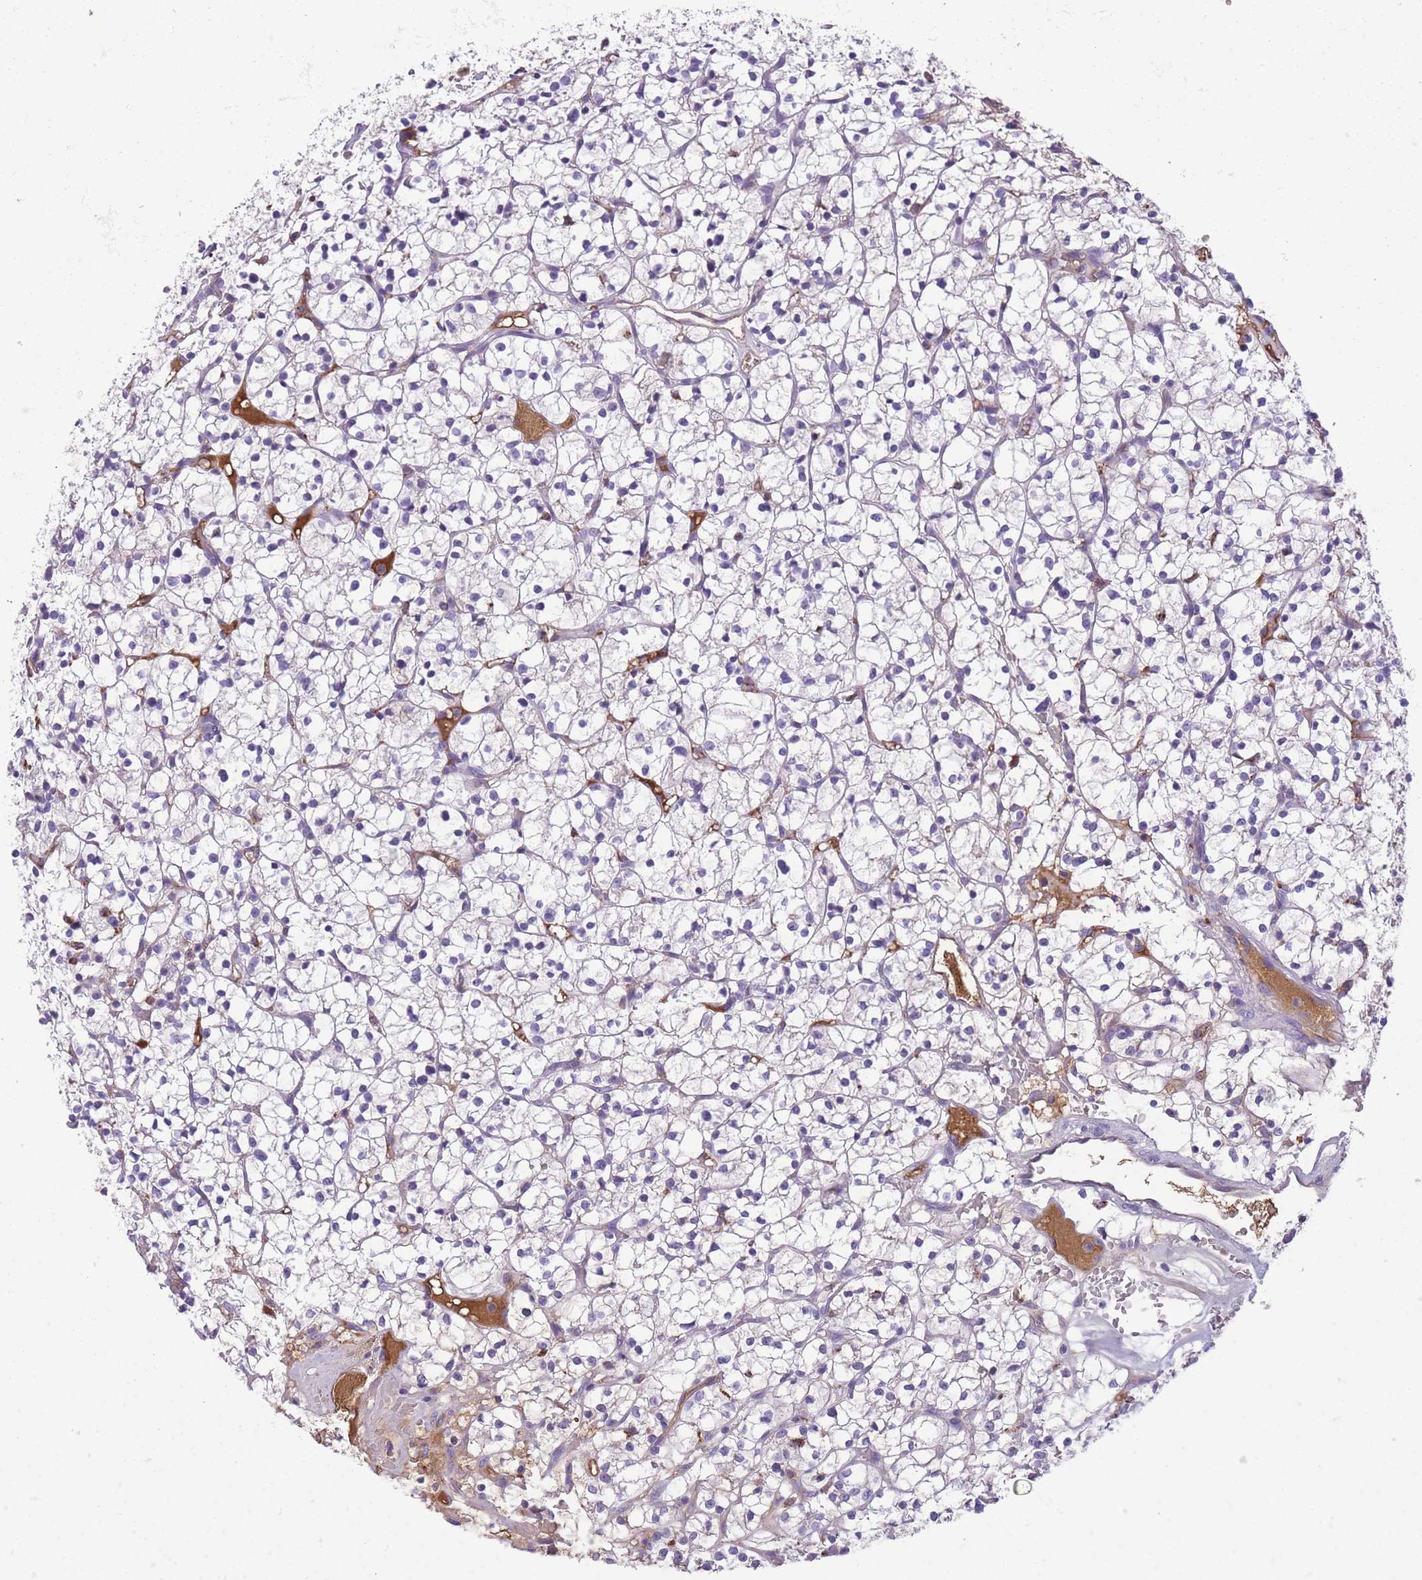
{"staining": {"intensity": "weak", "quantity": "<25%", "location": "cytoplasmic/membranous"}, "tissue": "renal cancer", "cell_type": "Tumor cells", "image_type": "cancer", "snomed": [{"axis": "morphology", "description": "Adenocarcinoma, NOS"}, {"axis": "topography", "description": "Kidney"}], "caption": "This is an IHC micrograph of human renal cancer. There is no positivity in tumor cells.", "gene": "GNAT1", "patient": {"sex": "female", "age": 64}}